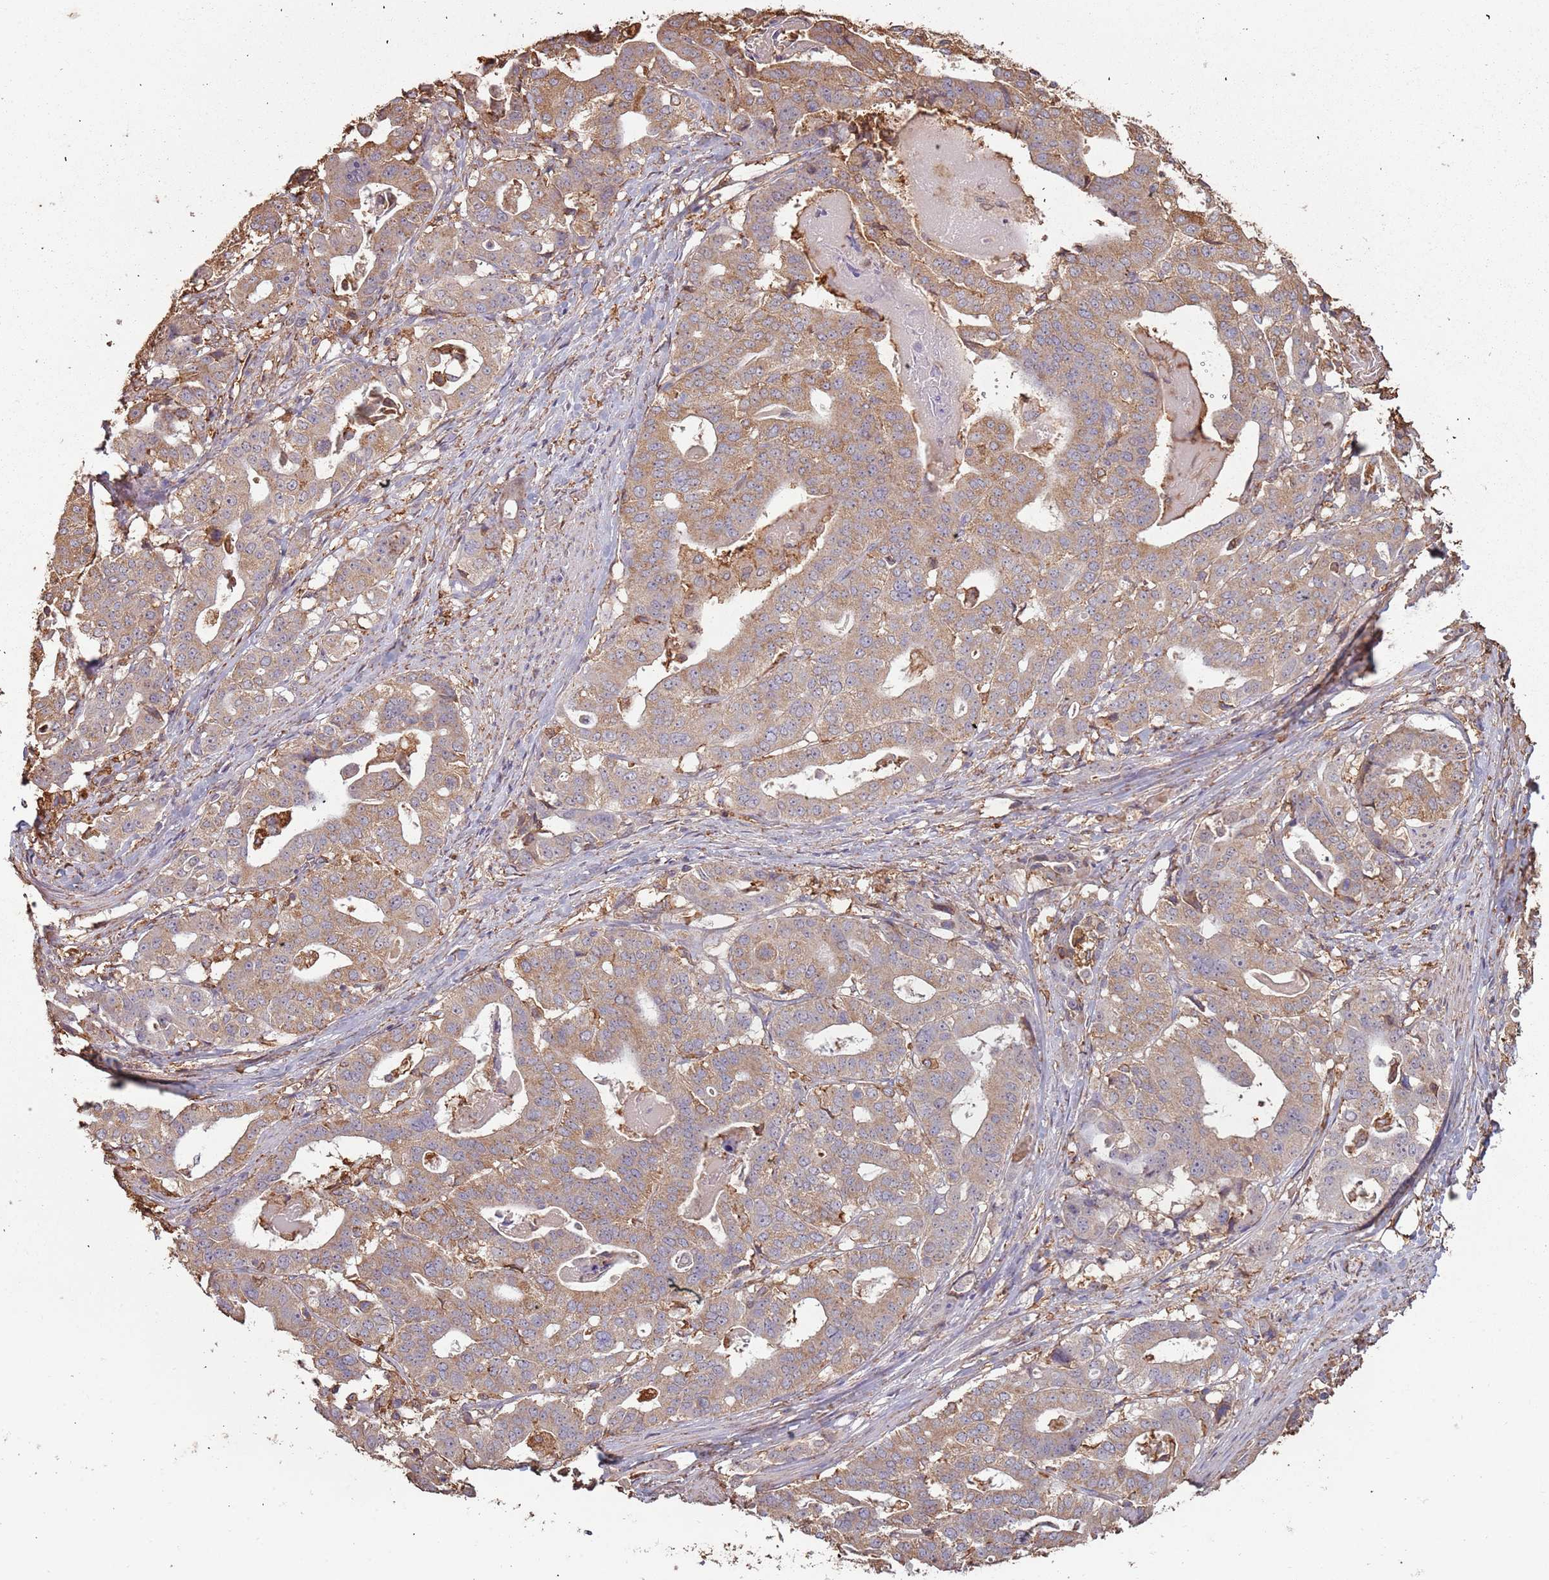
{"staining": {"intensity": "weak", "quantity": ">75%", "location": "cytoplasmic/membranous"}, "tissue": "stomach cancer", "cell_type": "Tumor cells", "image_type": "cancer", "snomed": [{"axis": "morphology", "description": "Adenocarcinoma, NOS"}, {"axis": "topography", "description": "Stomach"}], "caption": "Immunohistochemistry histopathology image of neoplastic tissue: stomach cancer (adenocarcinoma) stained using IHC exhibits low levels of weak protein expression localized specifically in the cytoplasmic/membranous of tumor cells, appearing as a cytoplasmic/membranous brown color.", "gene": "ATOSB", "patient": {"sex": "male", "age": 48}}